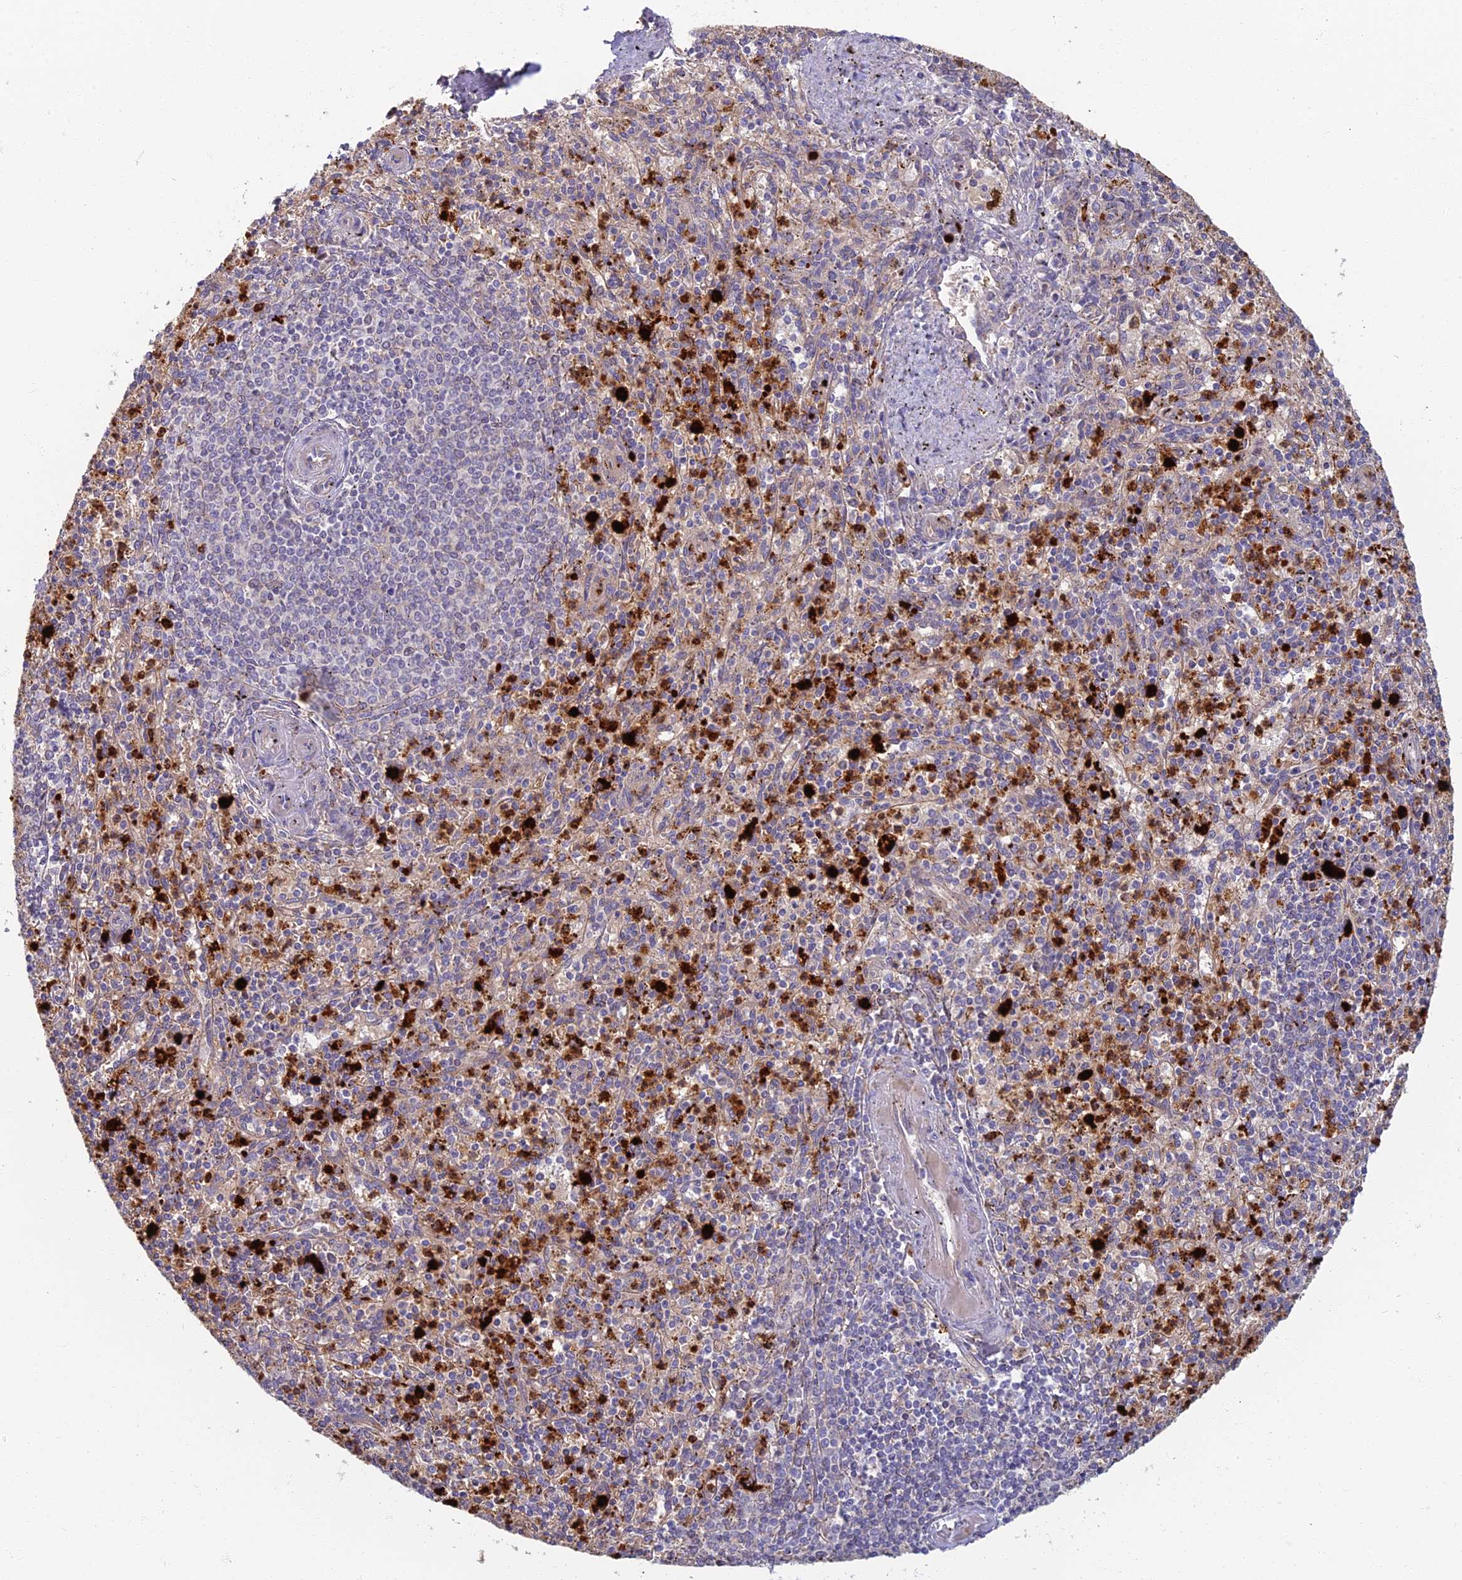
{"staining": {"intensity": "strong", "quantity": "<25%", "location": "cytoplasmic/membranous"}, "tissue": "spleen", "cell_type": "Cells in red pulp", "image_type": "normal", "snomed": [{"axis": "morphology", "description": "Normal tissue, NOS"}, {"axis": "topography", "description": "Spleen"}], "caption": "Protein analysis of normal spleen reveals strong cytoplasmic/membranous staining in about <25% of cells in red pulp.", "gene": "PROX2", "patient": {"sex": "male", "age": 72}}